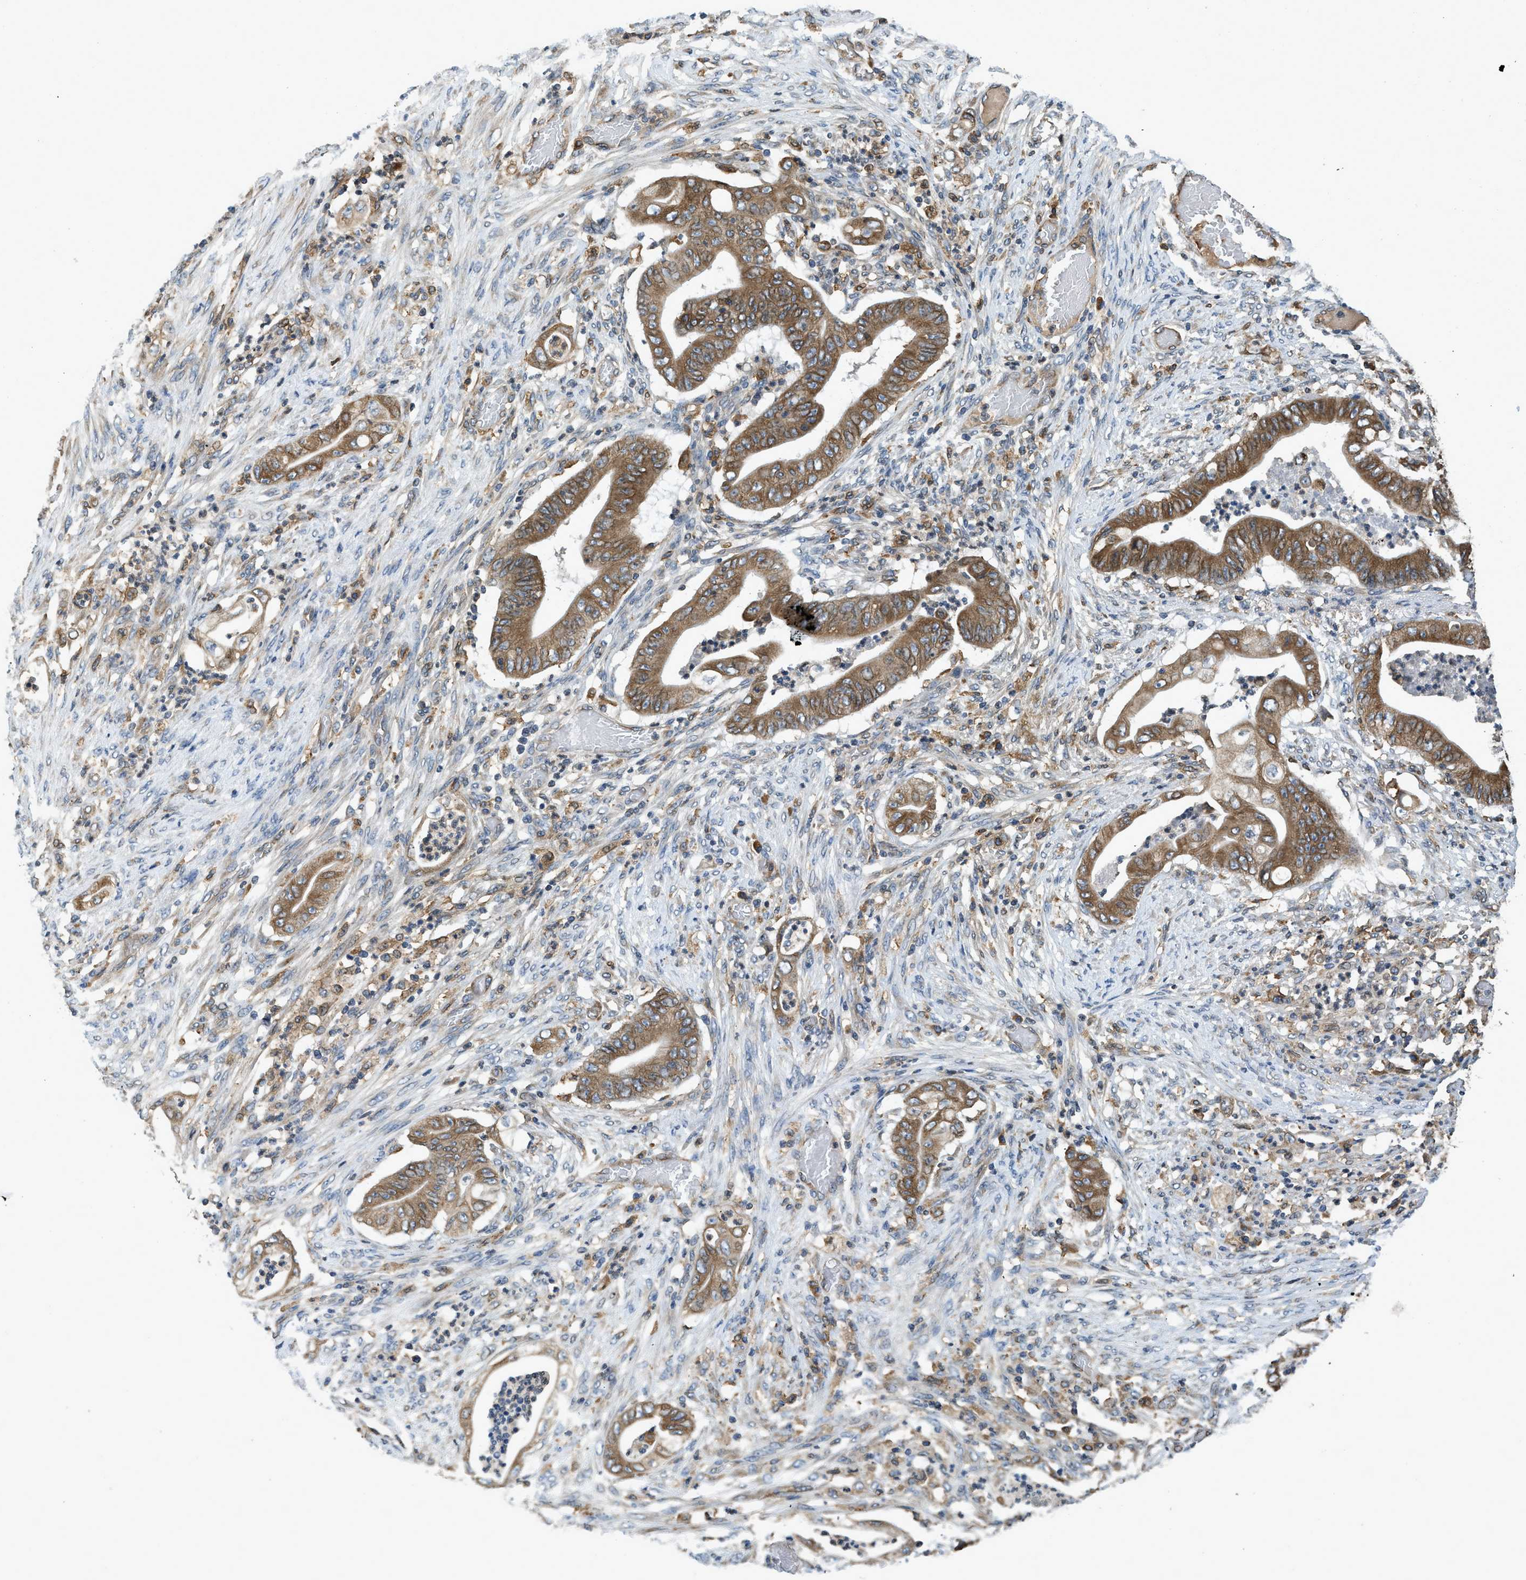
{"staining": {"intensity": "moderate", "quantity": ">75%", "location": "cytoplasmic/membranous"}, "tissue": "stomach cancer", "cell_type": "Tumor cells", "image_type": "cancer", "snomed": [{"axis": "morphology", "description": "Adenocarcinoma, NOS"}, {"axis": "topography", "description": "Stomach"}], "caption": "Protein staining of stomach cancer (adenocarcinoma) tissue shows moderate cytoplasmic/membranous expression in about >75% of tumor cells. (IHC, brightfield microscopy, high magnification).", "gene": "BCAP31", "patient": {"sex": "female", "age": 73}}